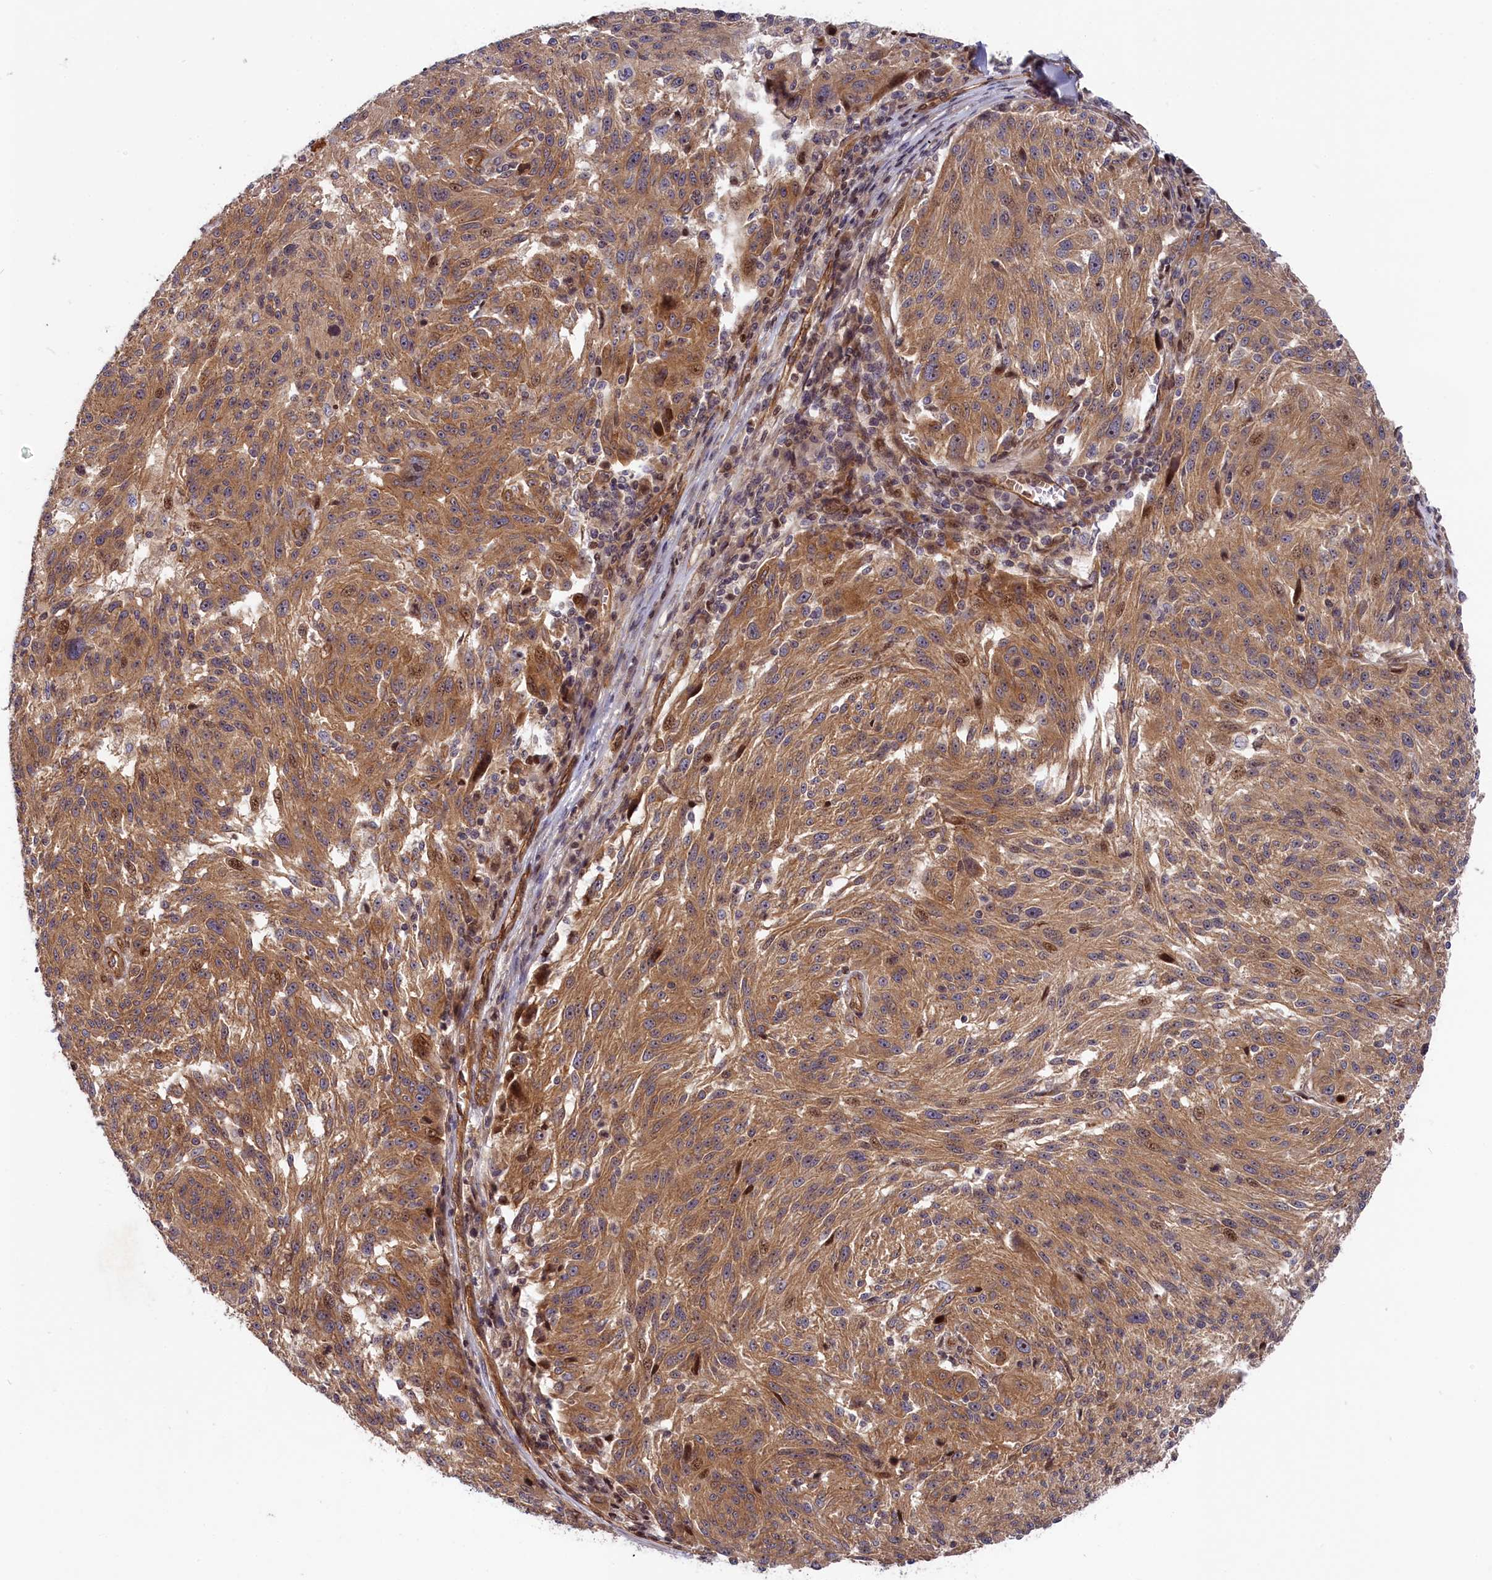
{"staining": {"intensity": "moderate", "quantity": ">75%", "location": "cytoplasmic/membranous"}, "tissue": "melanoma", "cell_type": "Tumor cells", "image_type": "cancer", "snomed": [{"axis": "morphology", "description": "Malignant melanoma, NOS"}, {"axis": "topography", "description": "Skin"}], "caption": "IHC micrograph of melanoma stained for a protein (brown), which reveals medium levels of moderate cytoplasmic/membranous staining in approximately >75% of tumor cells.", "gene": "CEP44", "patient": {"sex": "male", "age": 53}}